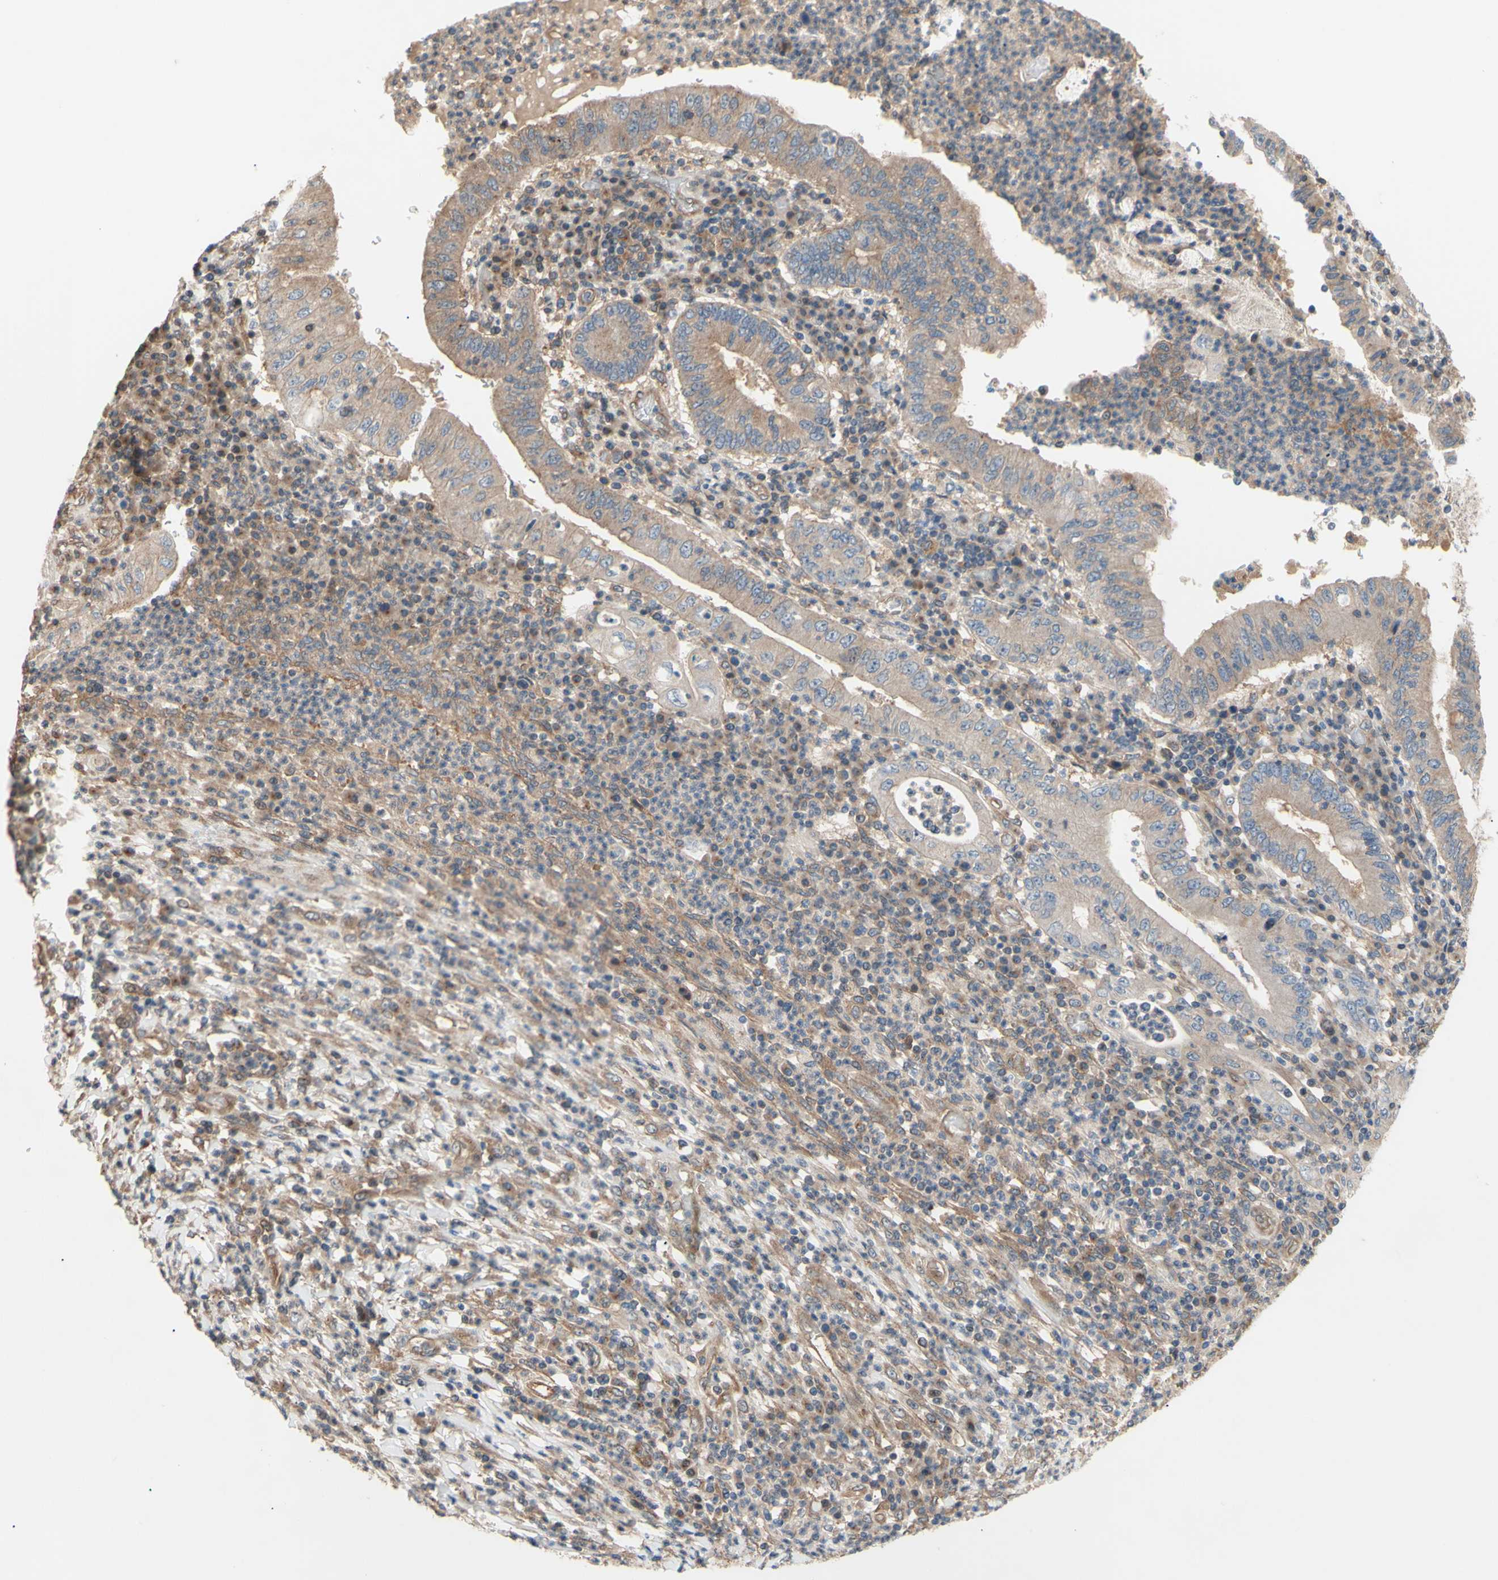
{"staining": {"intensity": "moderate", "quantity": ">75%", "location": "cytoplasmic/membranous"}, "tissue": "stomach cancer", "cell_type": "Tumor cells", "image_type": "cancer", "snomed": [{"axis": "morphology", "description": "Normal tissue, NOS"}, {"axis": "morphology", "description": "Adenocarcinoma, NOS"}, {"axis": "topography", "description": "Esophagus"}, {"axis": "topography", "description": "Stomach, upper"}, {"axis": "topography", "description": "Peripheral nerve tissue"}], "caption": "Immunohistochemical staining of human stomach adenocarcinoma displays moderate cytoplasmic/membranous protein positivity in about >75% of tumor cells.", "gene": "DYNLRB1", "patient": {"sex": "male", "age": 62}}